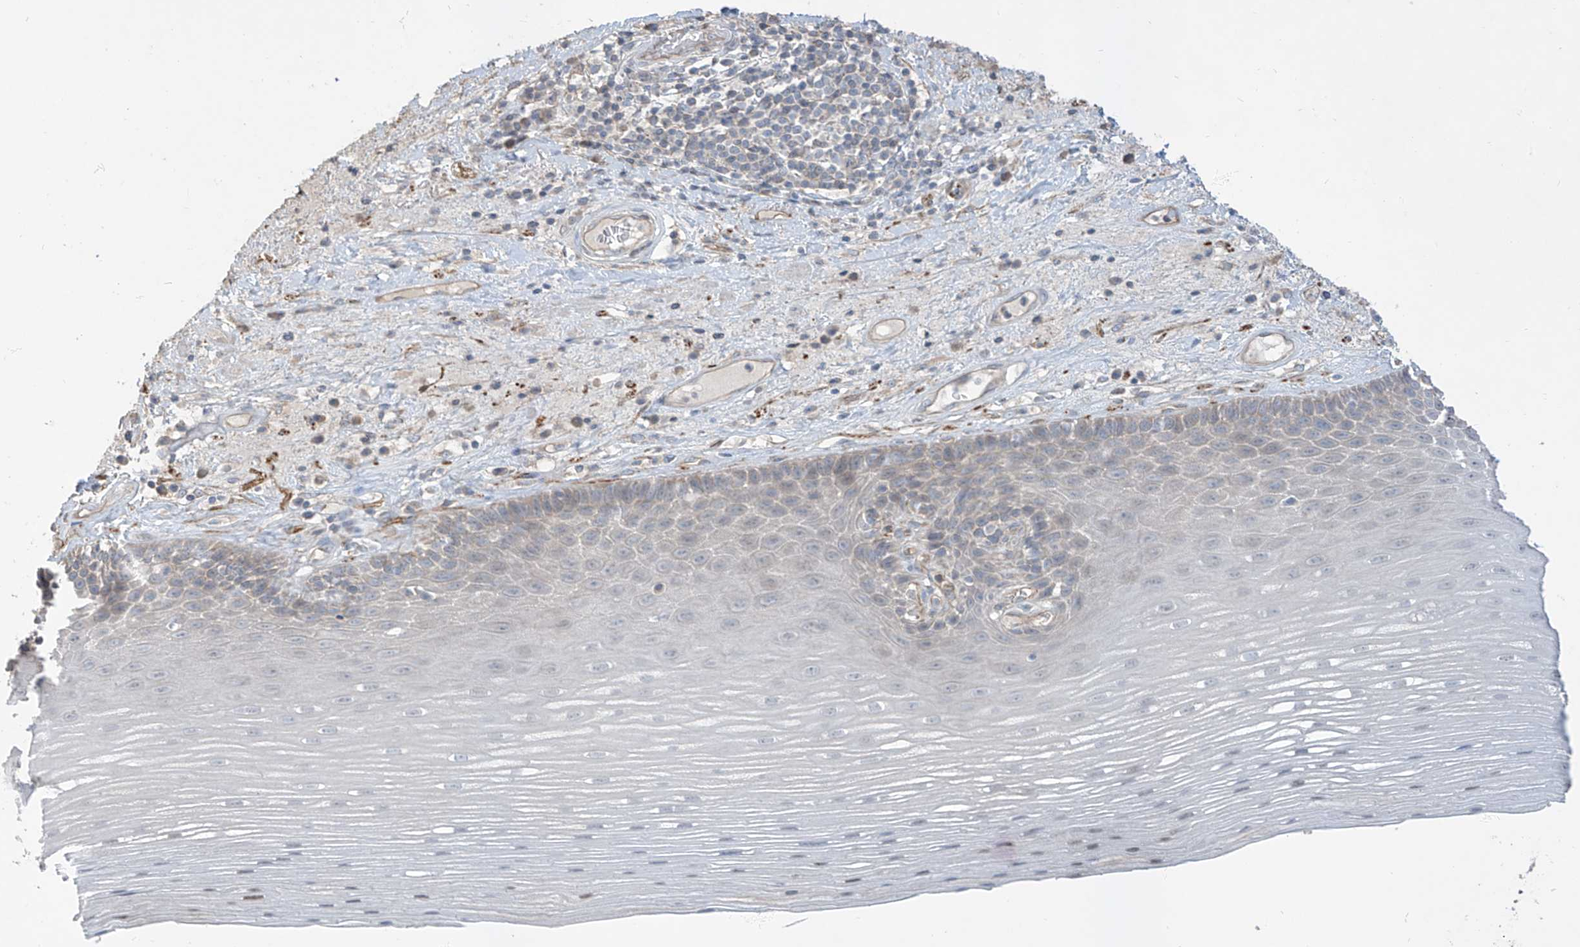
{"staining": {"intensity": "weak", "quantity": "<25%", "location": "cytoplasmic/membranous"}, "tissue": "esophagus", "cell_type": "Squamous epithelial cells", "image_type": "normal", "snomed": [{"axis": "morphology", "description": "Normal tissue, NOS"}, {"axis": "topography", "description": "Esophagus"}], "caption": "Micrograph shows no protein expression in squamous epithelial cells of normal esophagus.", "gene": "EPHX4", "patient": {"sex": "male", "age": 62}}